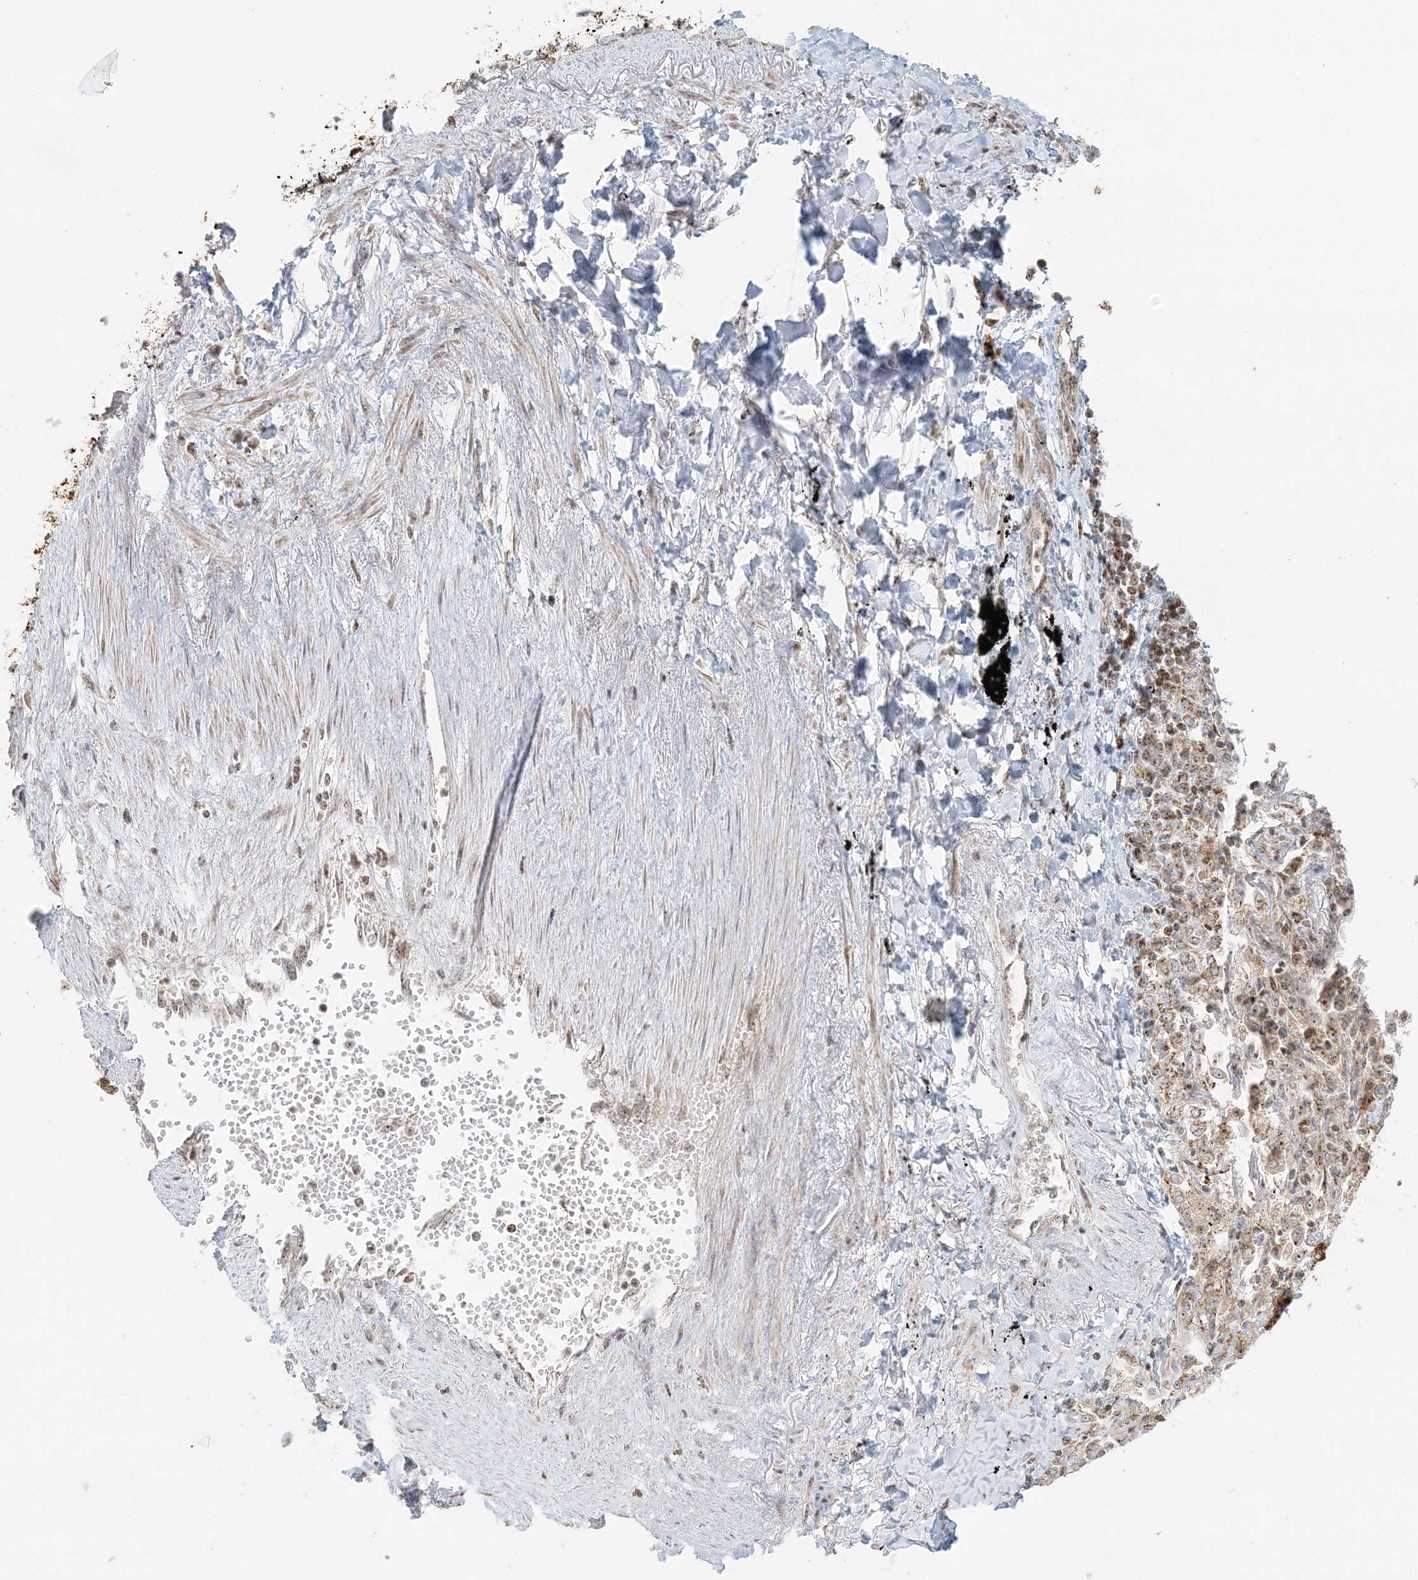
{"staining": {"intensity": "moderate", "quantity": ">75%", "location": "nuclear"}, "tissue": "lung cancer", "cell_type": "Tumor cells", "image_type": "cancer", "snomed": [{"axis": "morphology", "description": "Squamous cell carcinoma, NOS"}, {"axis": "topography", "description": "Lung"}], "caption": "Protein expression analysis of human lung squamous cell carcinoma reveals moderate nuclear expression in approximately >75% of tumor cells. (brown staining indicates protein expression, while blue staining denotes nuclei).", "gene": "UBE2F", "patient": {"sex": "male", "age": 74}}